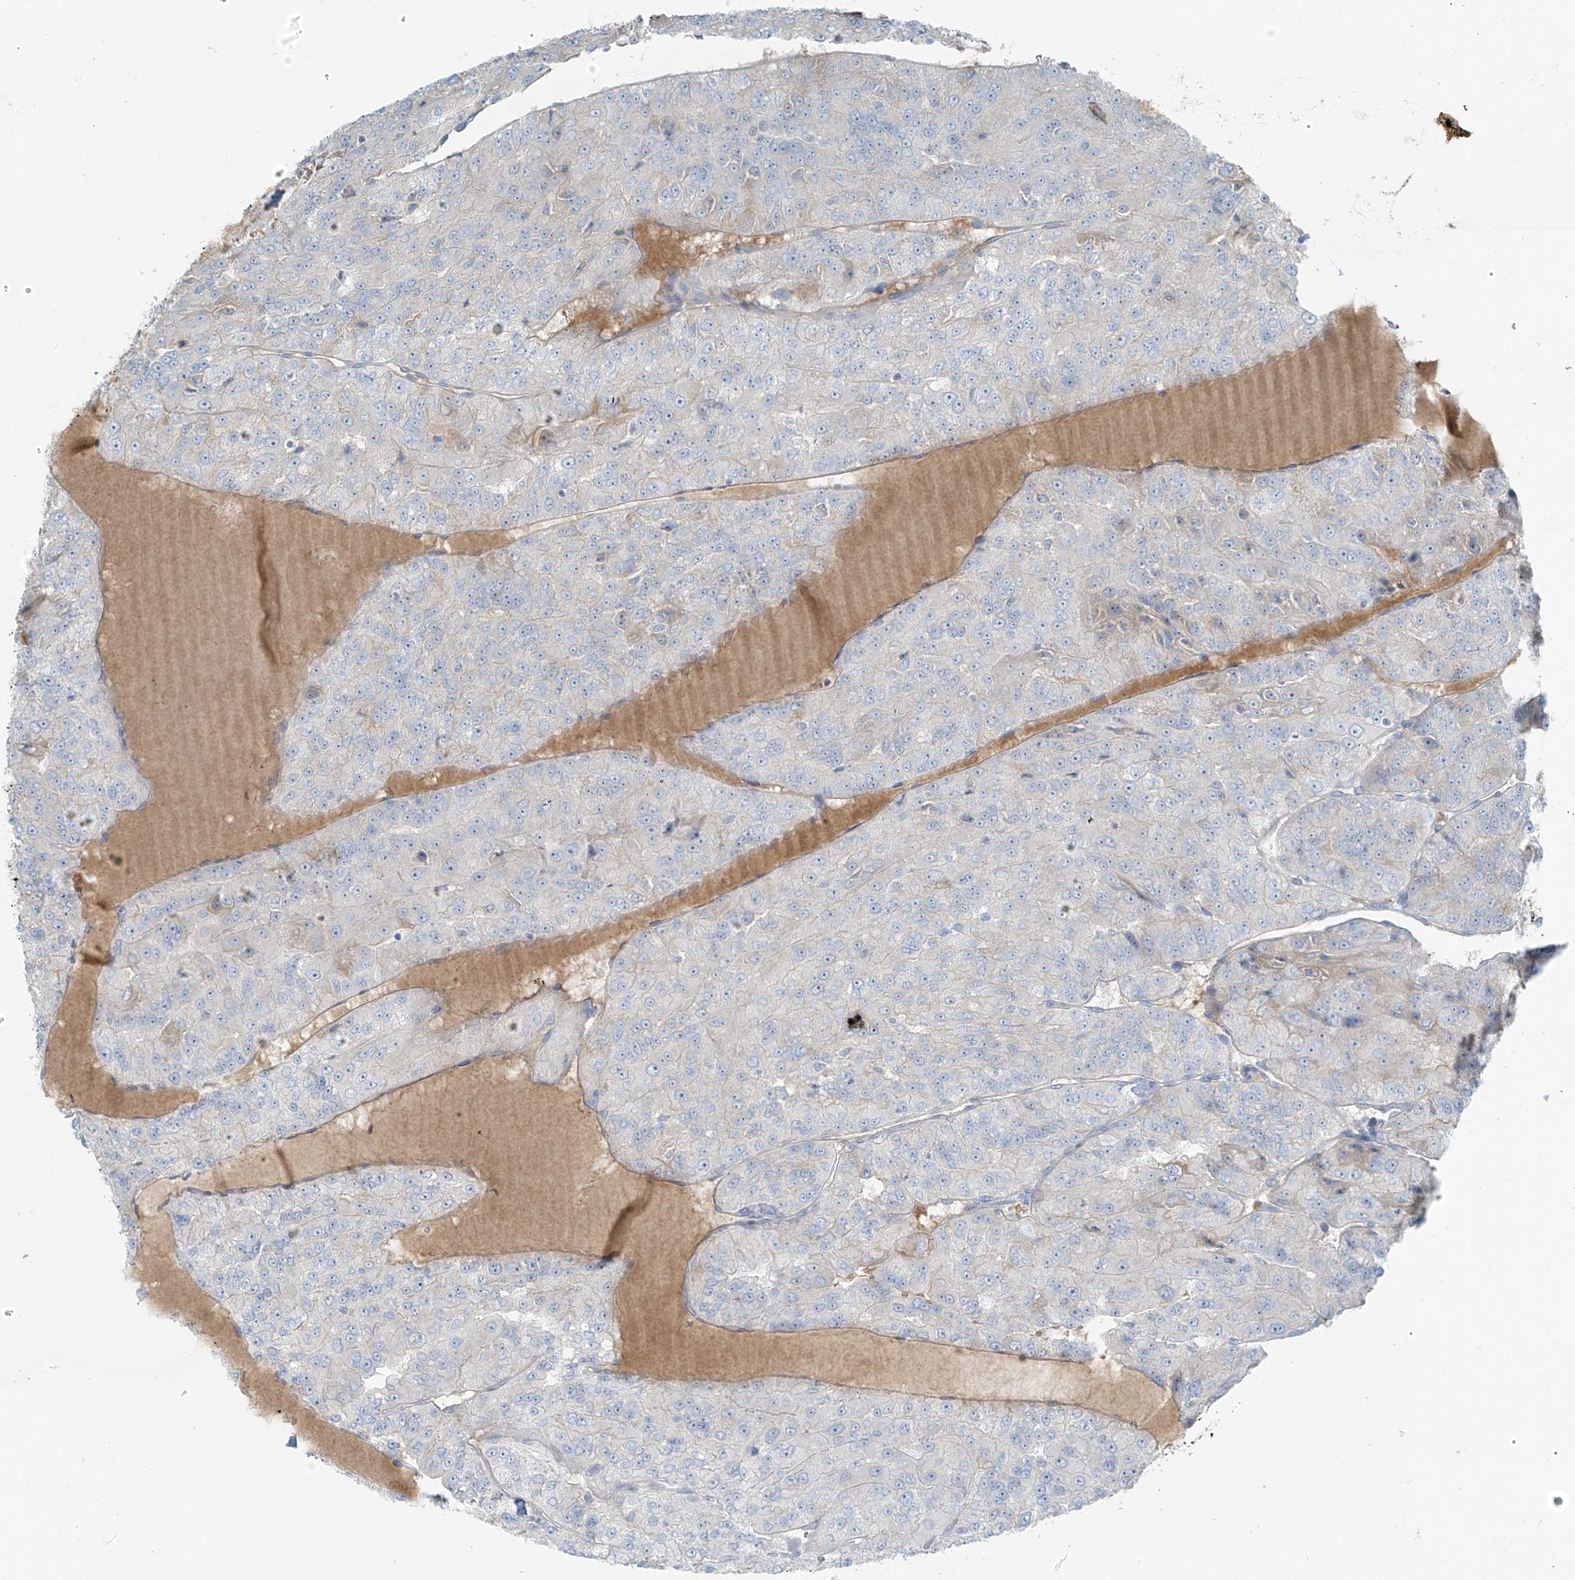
{"staining": {"intensity": "negative", "quantity": "none", "location": "none"}, "tissue": "renal cancer", "cell_type": "Tumor cells", "image_type": "cancer", "snomed": [{"axis": "morphology", "description": "Adenocarcinoma, NOS"}, {"axis": "topography", "description": "Kidney"}], "caption": "DAB immunohistochemical staining of renal adenocarcinoma demonstrates no significant staining in tumor cells. The staining was performed using DAB (3,3'-diaminobenzidine) to visualize the protein expression in brown, while the nuclei were stained in blue with hematoxylin (Magnification: 20x).", "gene": "FAM131C", "patient": {"sex": "female", "age": 63}}